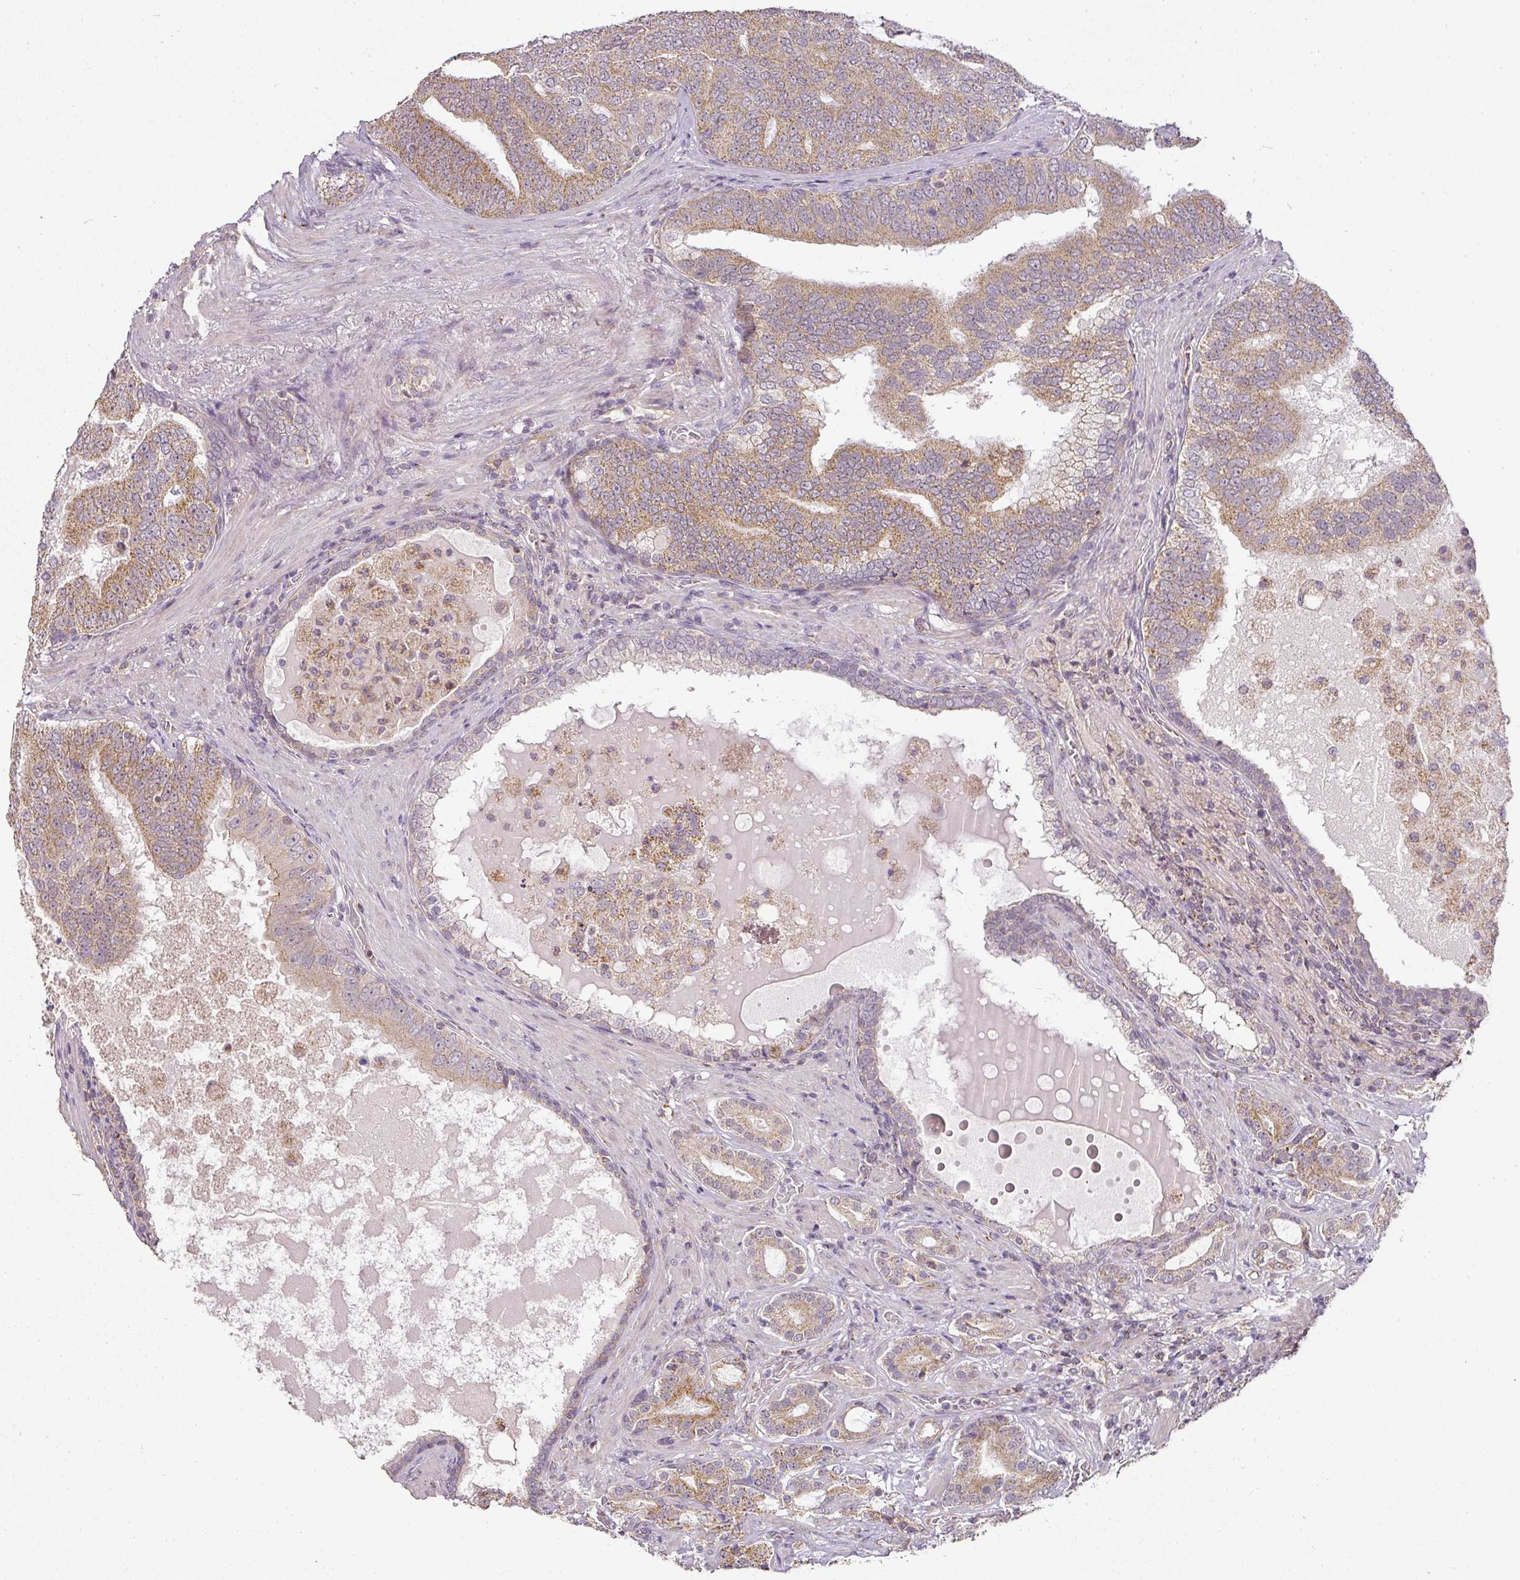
{"staining": {"intensity": "moderate", "quantity": ">75%", "location": "cytoplasmic/membranous"}, "tissue": "prostate cancer", "cell_type": "Tumor cells", "image_type": "cancer", "snomed": [{"axis": "morphology", "description": "Adenocarcinoma, High grade"}, {"axis": "topography", "description": "Prostate"}], "caption": "DAB (3,3'-diaminobenzidine) immunohistochemical staining of human prostate cancer shows moderate cytoplasmic/membranous protein positivity in about >75% of tumor cells. The protein is shown in brown color, while the nuclei are stained blue.", "gene": "MYOM2", "patient": {"sex": "male", "age": 55}}